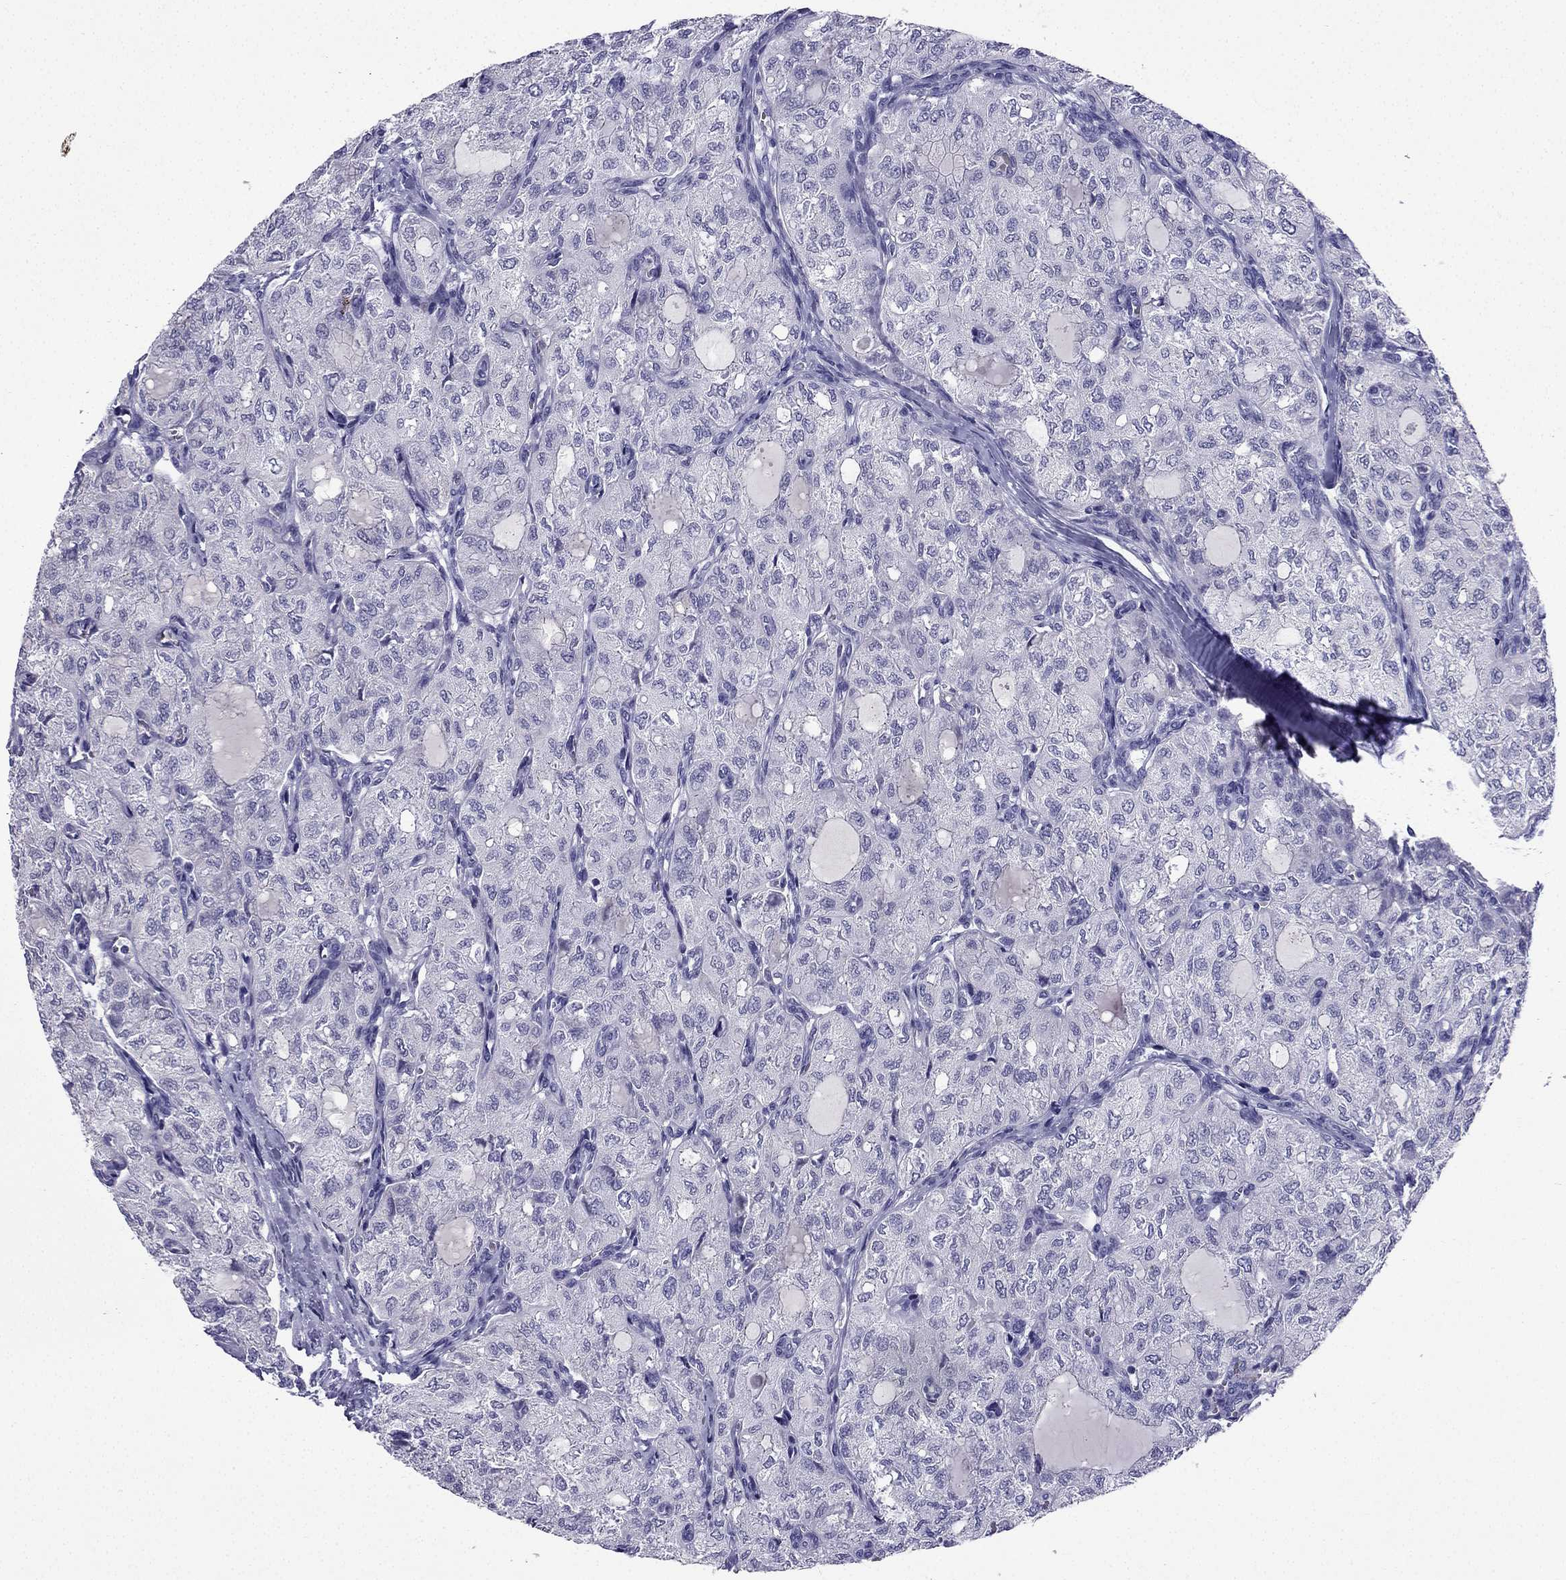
{"staining": {"intensity": "negative", "quantity": "none", "location": "none"}, "tissue": "thyroid cancer", "cell_type": "Tumor cells", "image_type": "cancer", "snomed": [{"axis": "morphology", "description": "Follicular adenoma carcinoma, NOS"}, {"axis": "topography", "description": "Thyroid gland"}], "caption": "Tumor cells show no significant protein positivity in thyroid follicular adenoma carcinoma.", "gene": "NPTX1", "patient": {"sex": "male", "age": 75}}